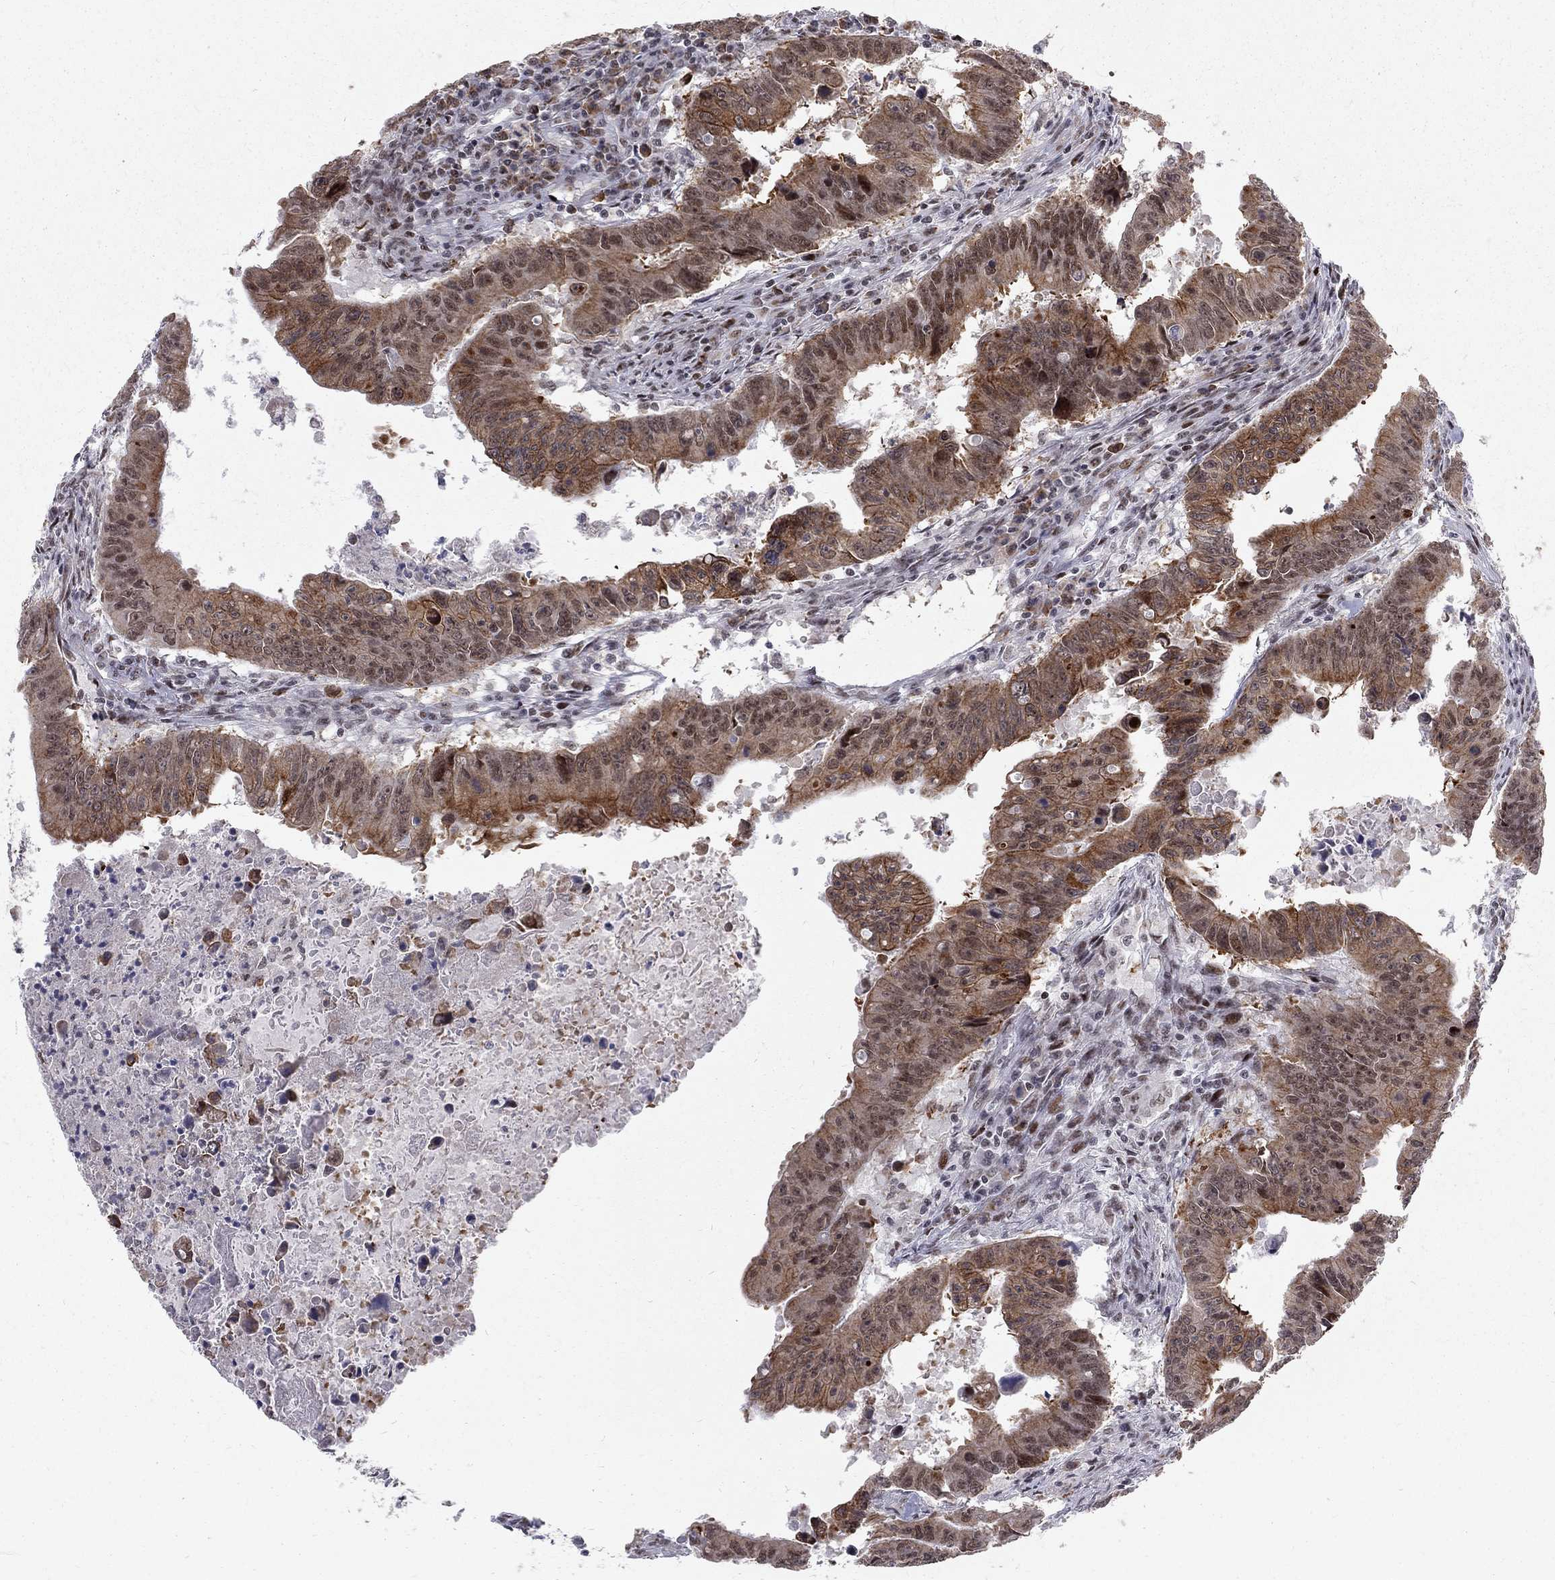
{"staining": {"intensity": "strong", "quantity": "25%-75%", "location": "nuclear"}, "tissue": "colorectal cancer", "cell_type": "Tumor cells", "image_type": "cancer", "snomed": [{"axis": "morphology", "description": "Adenocarcinoma, NOS"}, {"axis": "topography", "description": "Colon"}], "caption": "Human adenocarcinoma (colorectal) stained with a protein marker exhibits strong staining in tumor cells.", "gene": "TCEAL1", "patient": {"sex": "female", "age": 87}}